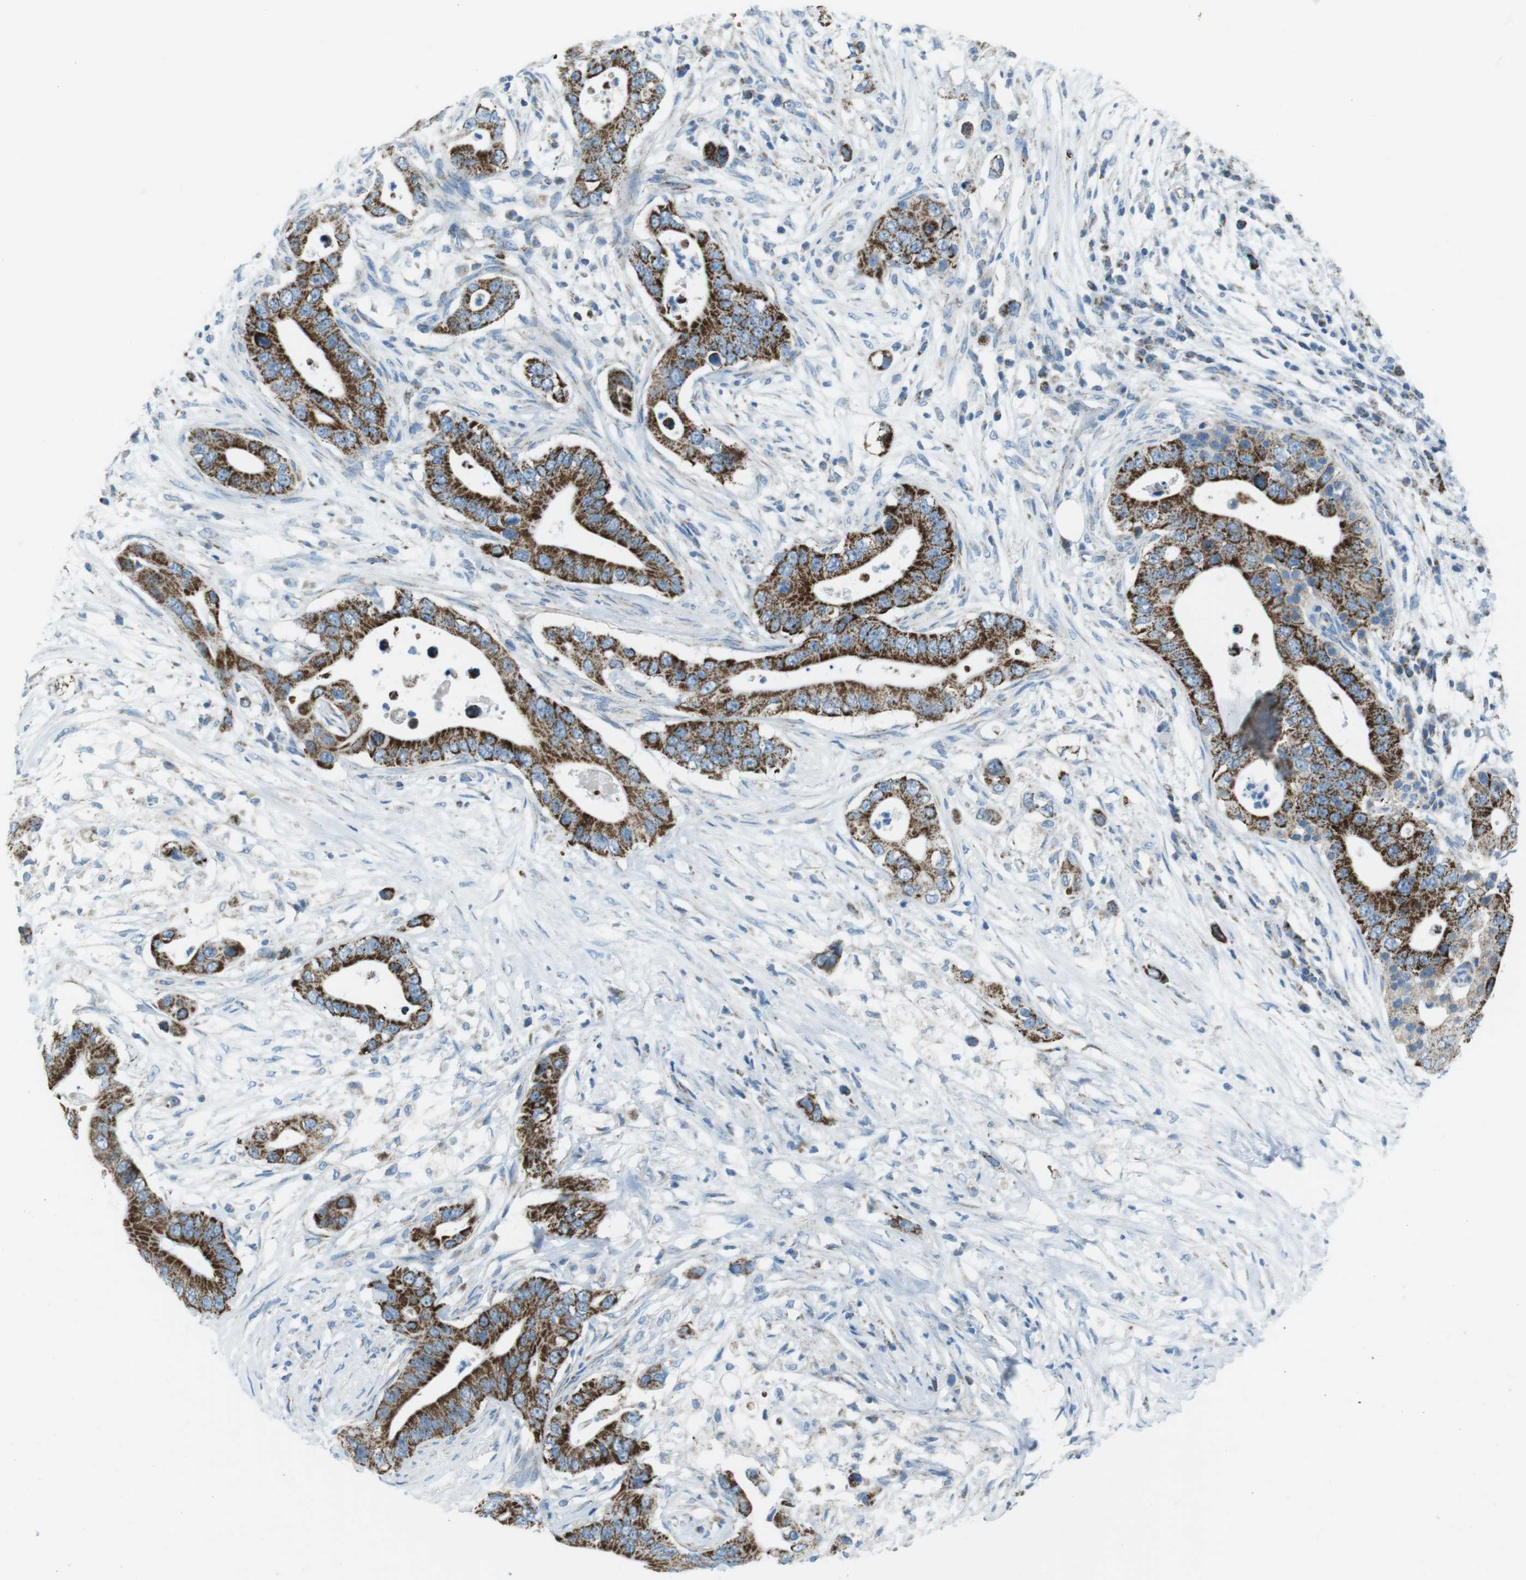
{"staining": {"intensity": "strong", "quantity": ">75%", "location": "cytoplasmic/membranous"}, "tissue": "pancreatic cancer", "cell_type": "Tumor cells", "image_type": "cancer", "snomed": [{"axis": "morphology", "description": "Adenocarcinoma, NOS"}, {"axis": "topography", "description": "Pancreas"}], "caption": "High-magnification brightfield microscopy of adenocarcinoma (pancreatic) stained with DAB (3,3'-diaminobenzidine) (brown) and counterstained with hematoxylin (blue). tumor cells exhibit strong cytoplasmic/membranous positivity is seen in about>75% of cells.", "gene": "DNAJA3", "patient": {"sex": "male", "age": 77}}